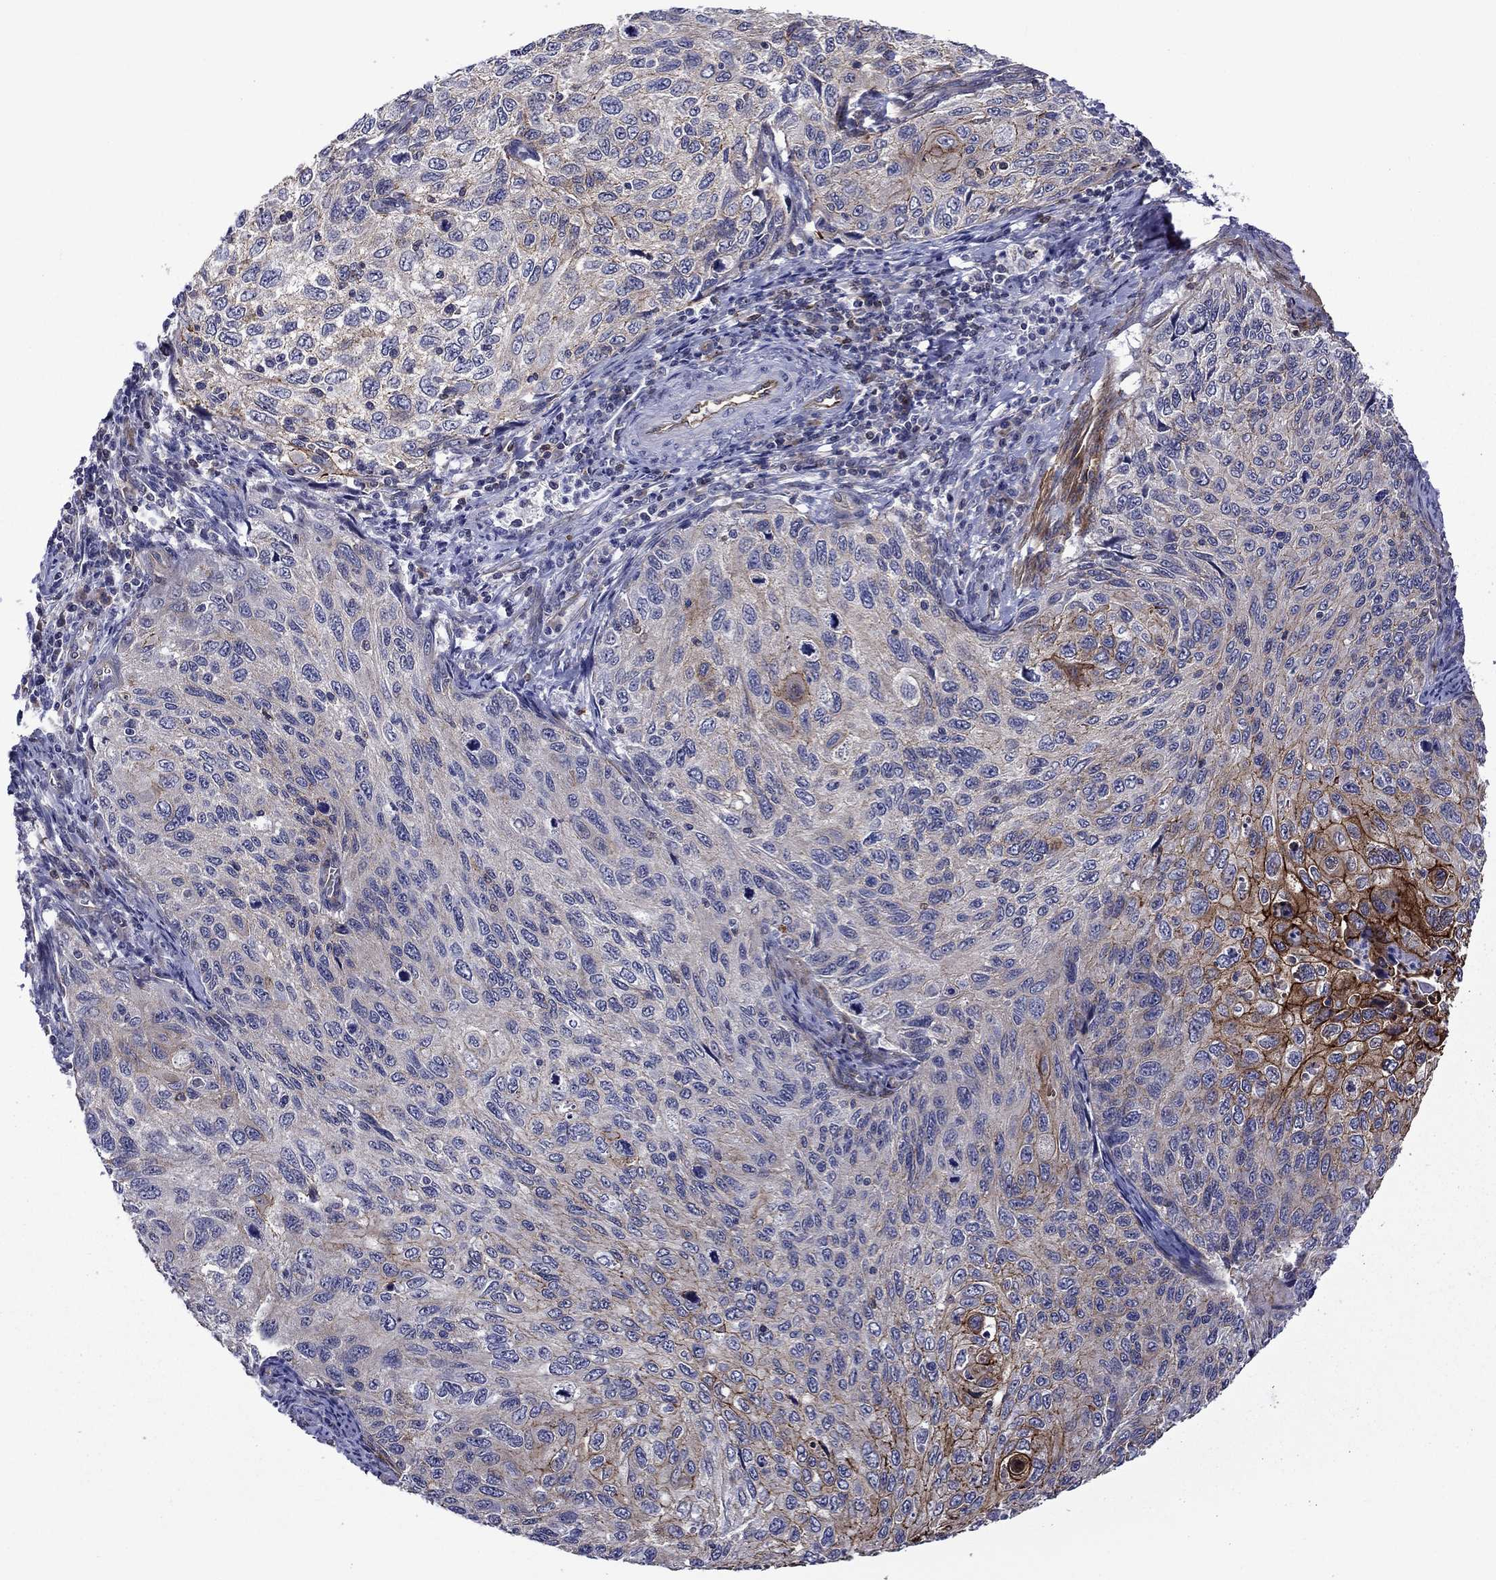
{"staining": {"intensity": "strong", "quantity": "<25%", "location": "cytoplasmic/membranous"}, "tissue": "cervical cancer", "cell_type": "Tumor cells", "image_type": "cancer", "snomed": [{"axis": "morphology", "description": "Squamous cell carcinoma, NOS"}, {"axis": "topography", "description": "Cervix"}], "caption": "Immunohistochemistry (IHC) (DAB) staining of human cervical squamous cell carcinoma exhibits strong cytoplasmic/membranous protein staining in about <25% of tumor cells.", "gene": "LMO7", "patient": {"sex": "female", "age": 70}}